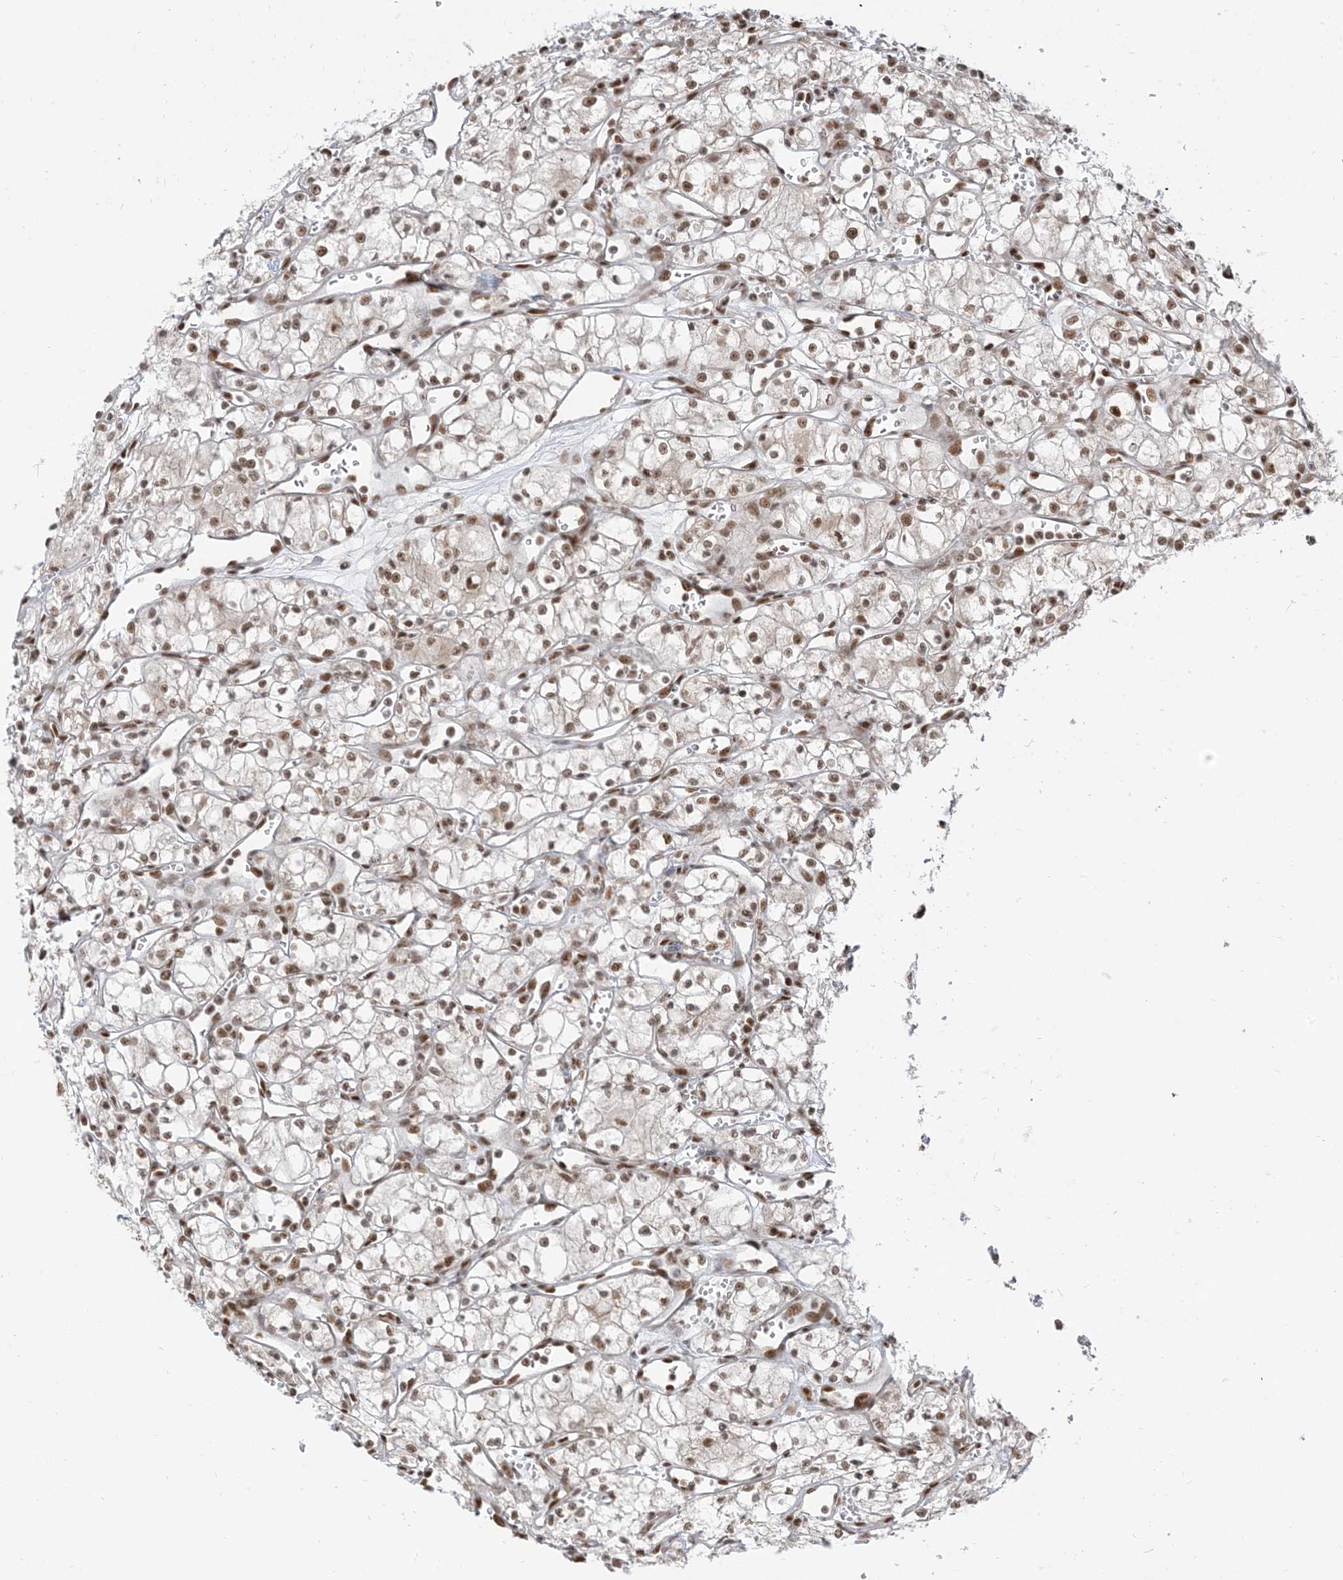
{"staining": {"intensity": "moderate", "quantity": ">75%", "location": "nuclear"}, "tissue": "renal cancer", "cell_type": "Tumor cells", "image_type": "cancer", "snomed": [{"axis": "morphology", "description": "Adenocarcinoma, NOS"}, {"axis": "topography", "description": "Kidney"}], "caption": "Approximately >75% of tumor cells in human renal cancer demonstrate moderate nuclear protein expression as visualized by brown immunohistochemical staining.", "gene": "ARGLU1", "patient": {"sex": "male", "age": 59}}